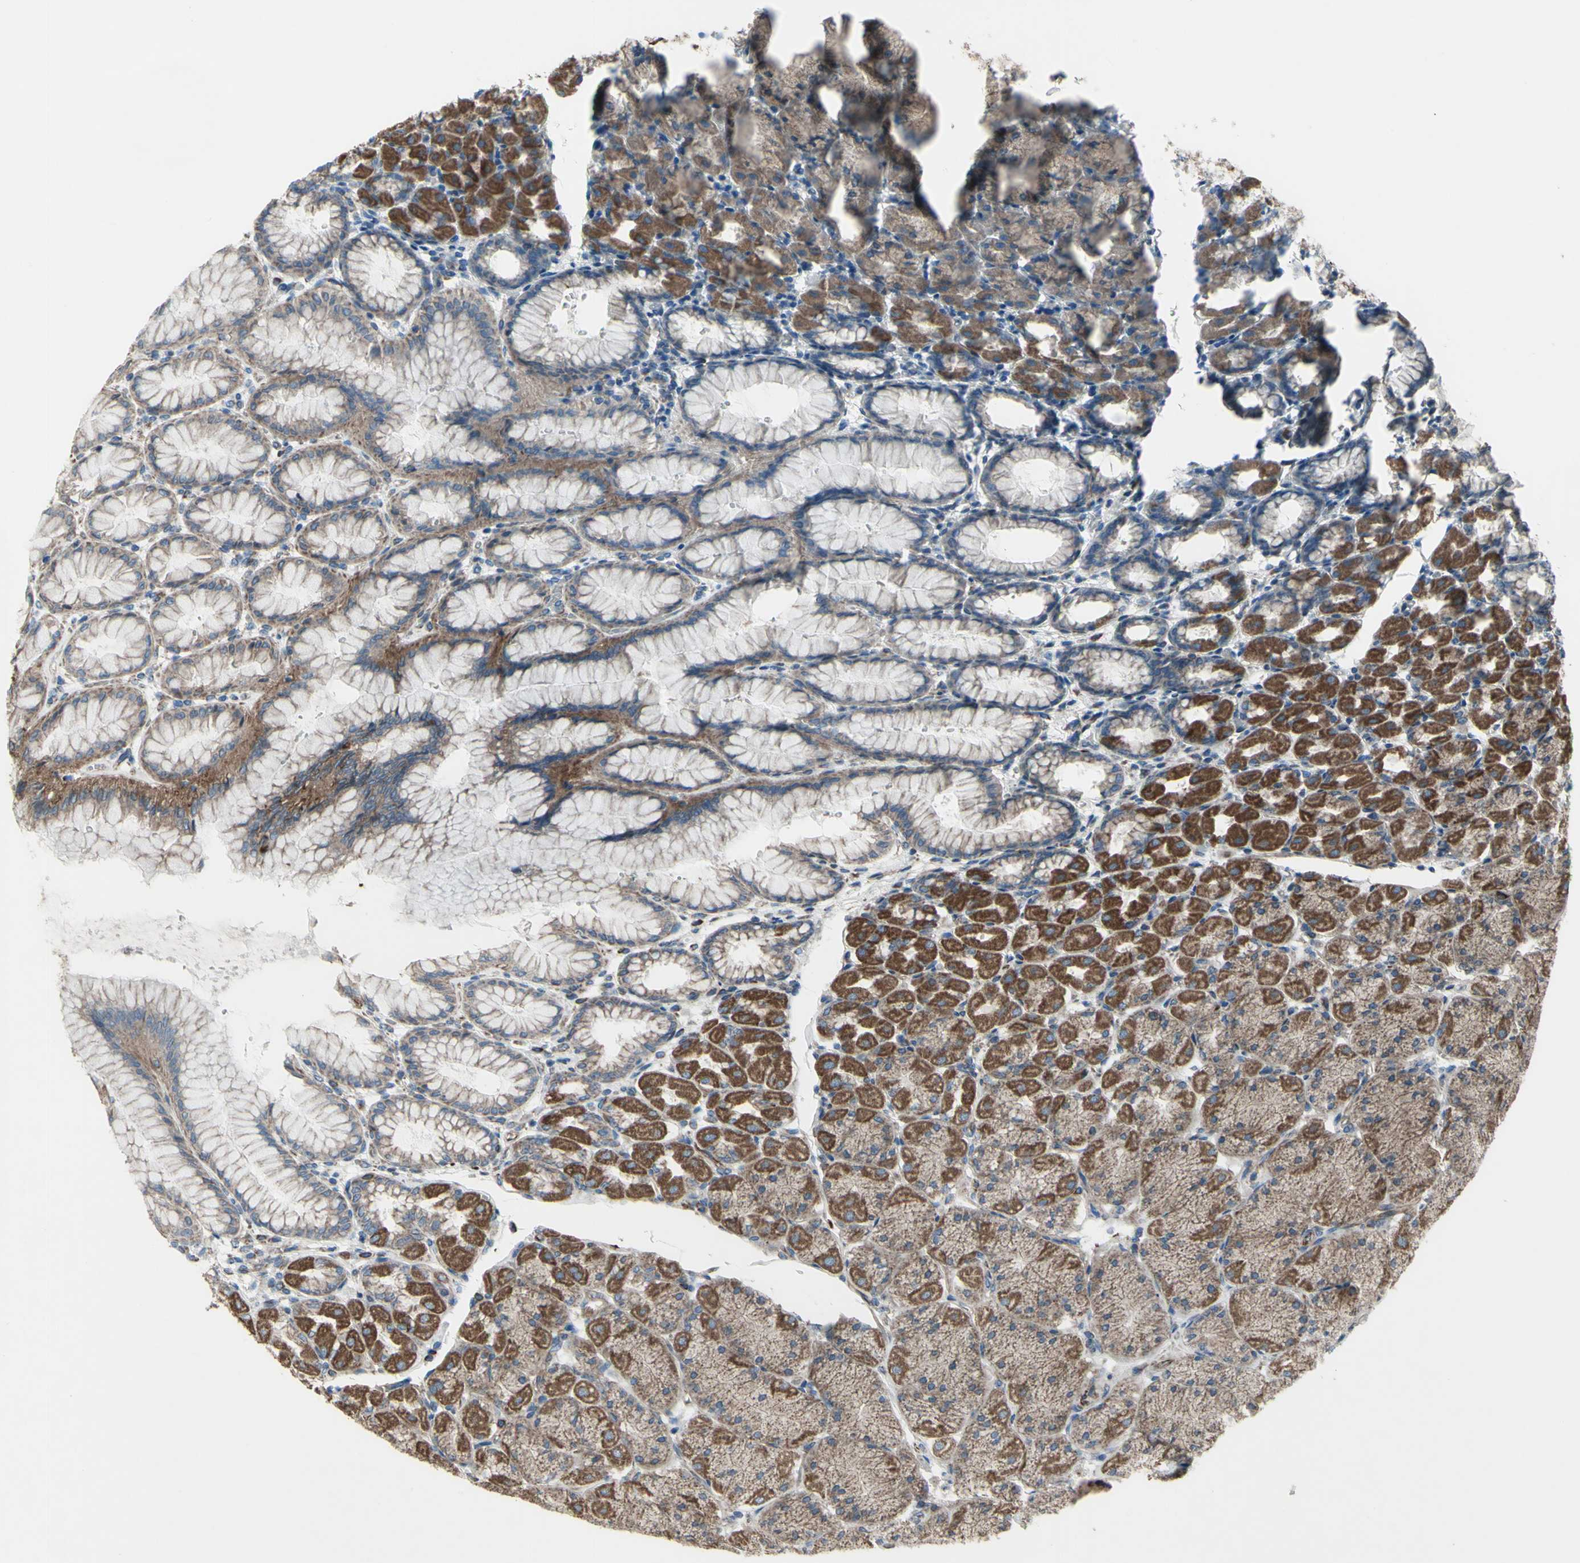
{"staining": {"intensity": "moderate", "quantity": "25%-75%", "location": "cytoplasmic/membranous"}, "tissue": "stomach", "cell_type": "Glandular cells", "image_type": "normal", "snomed": [{"axis": "morphology", "description": "Normal tissue, NOS"}, {"axis": "topography", "description": "Stomach, upper"}], "caption": "About 25%-75% of glandular cells in normal human stomach exhibit moderate cytoplasmic/membranous protein expression as visualized by brown immunohistochemical staining.", "gene": "EMC7", "patient": {"sex": "female", "age": 56}}